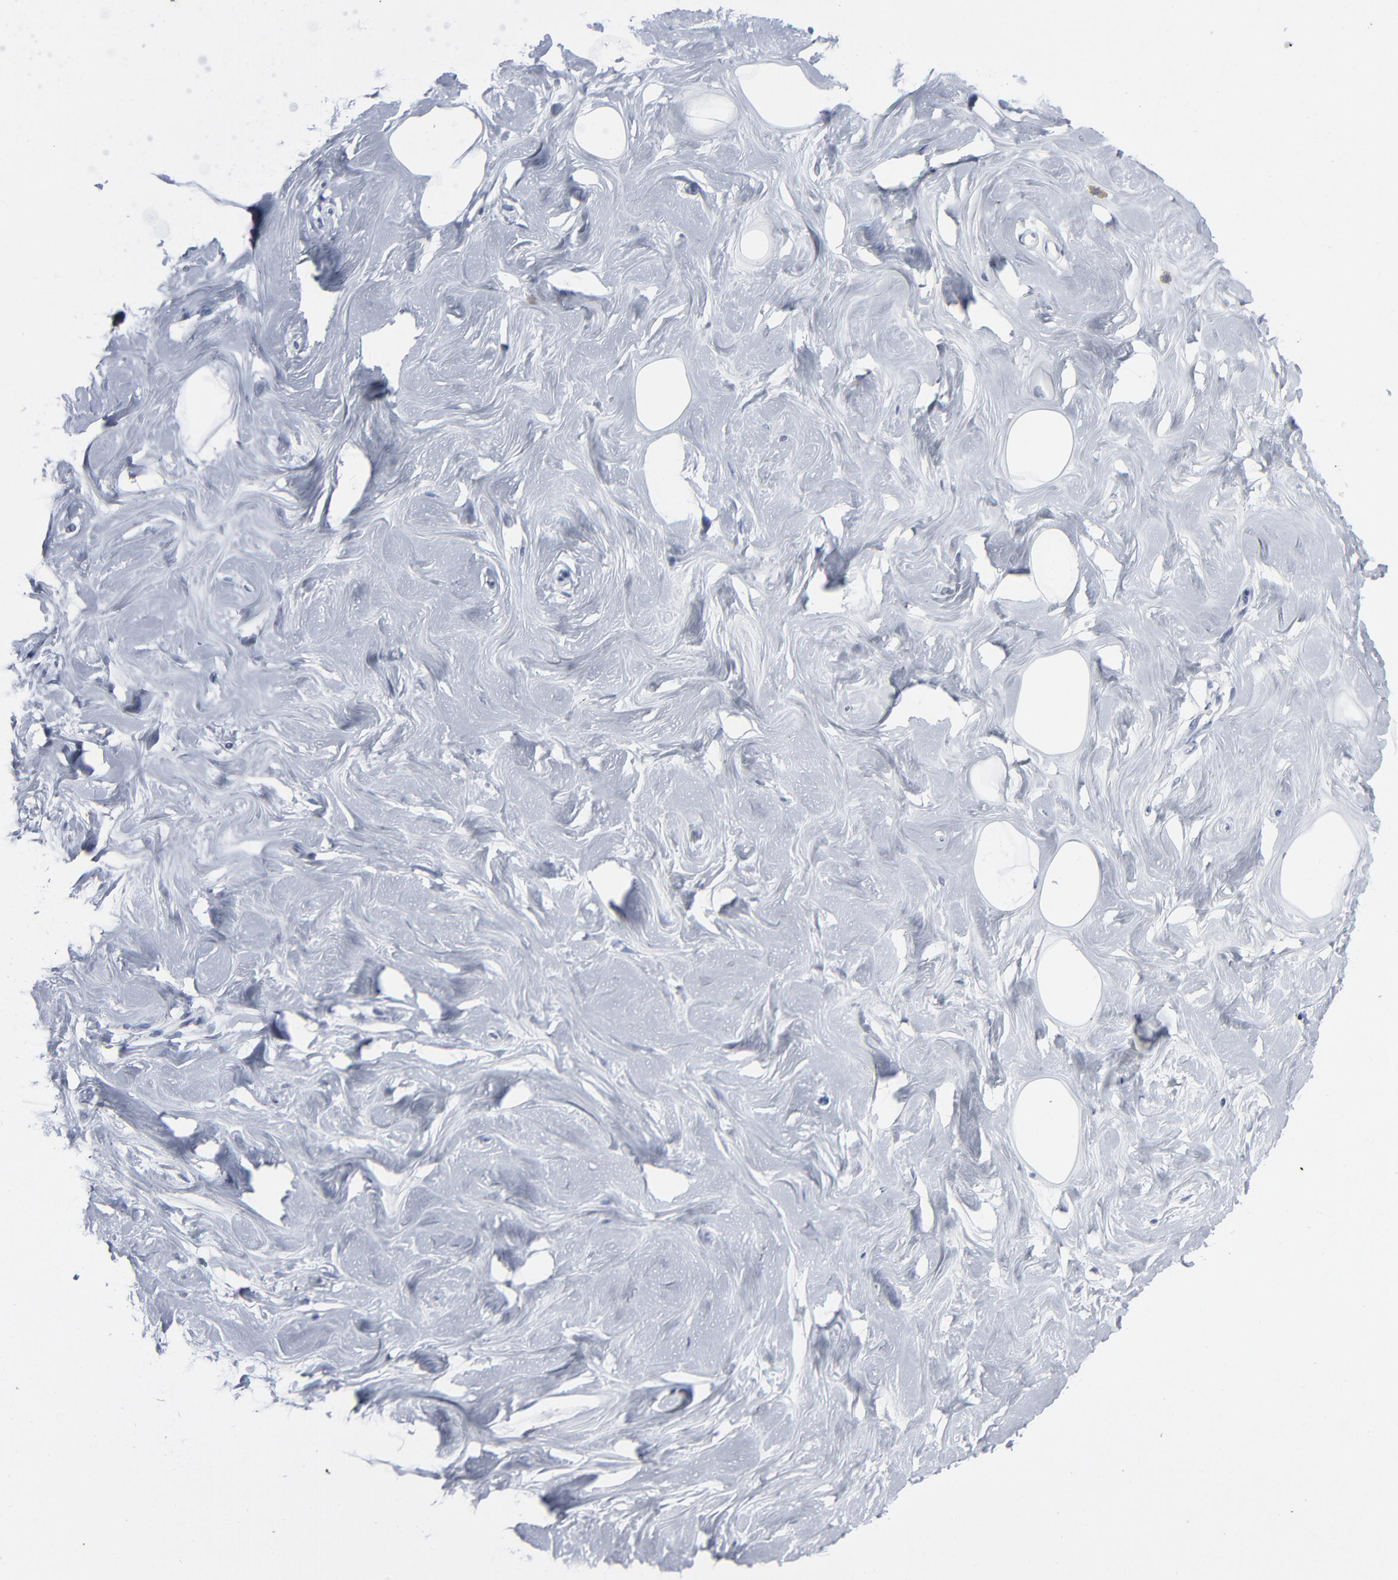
{"staining": {"intensity": "negative", "quantity": "none", "location": "none"}, "tissue": "breast", "cell_type": "Adipocytes", "image_type": "normal", "snomed": [{"axis": "morphology", "description": "Normal tissue, NOS"}, {"axis": "topography", "description": "Breast"}], "caption": "Immunohistochemistry of normal breast demonstrates no staining in adipocytes.", "gene": "PAGE1", "patient": {"sex": "female", "age": 23}}